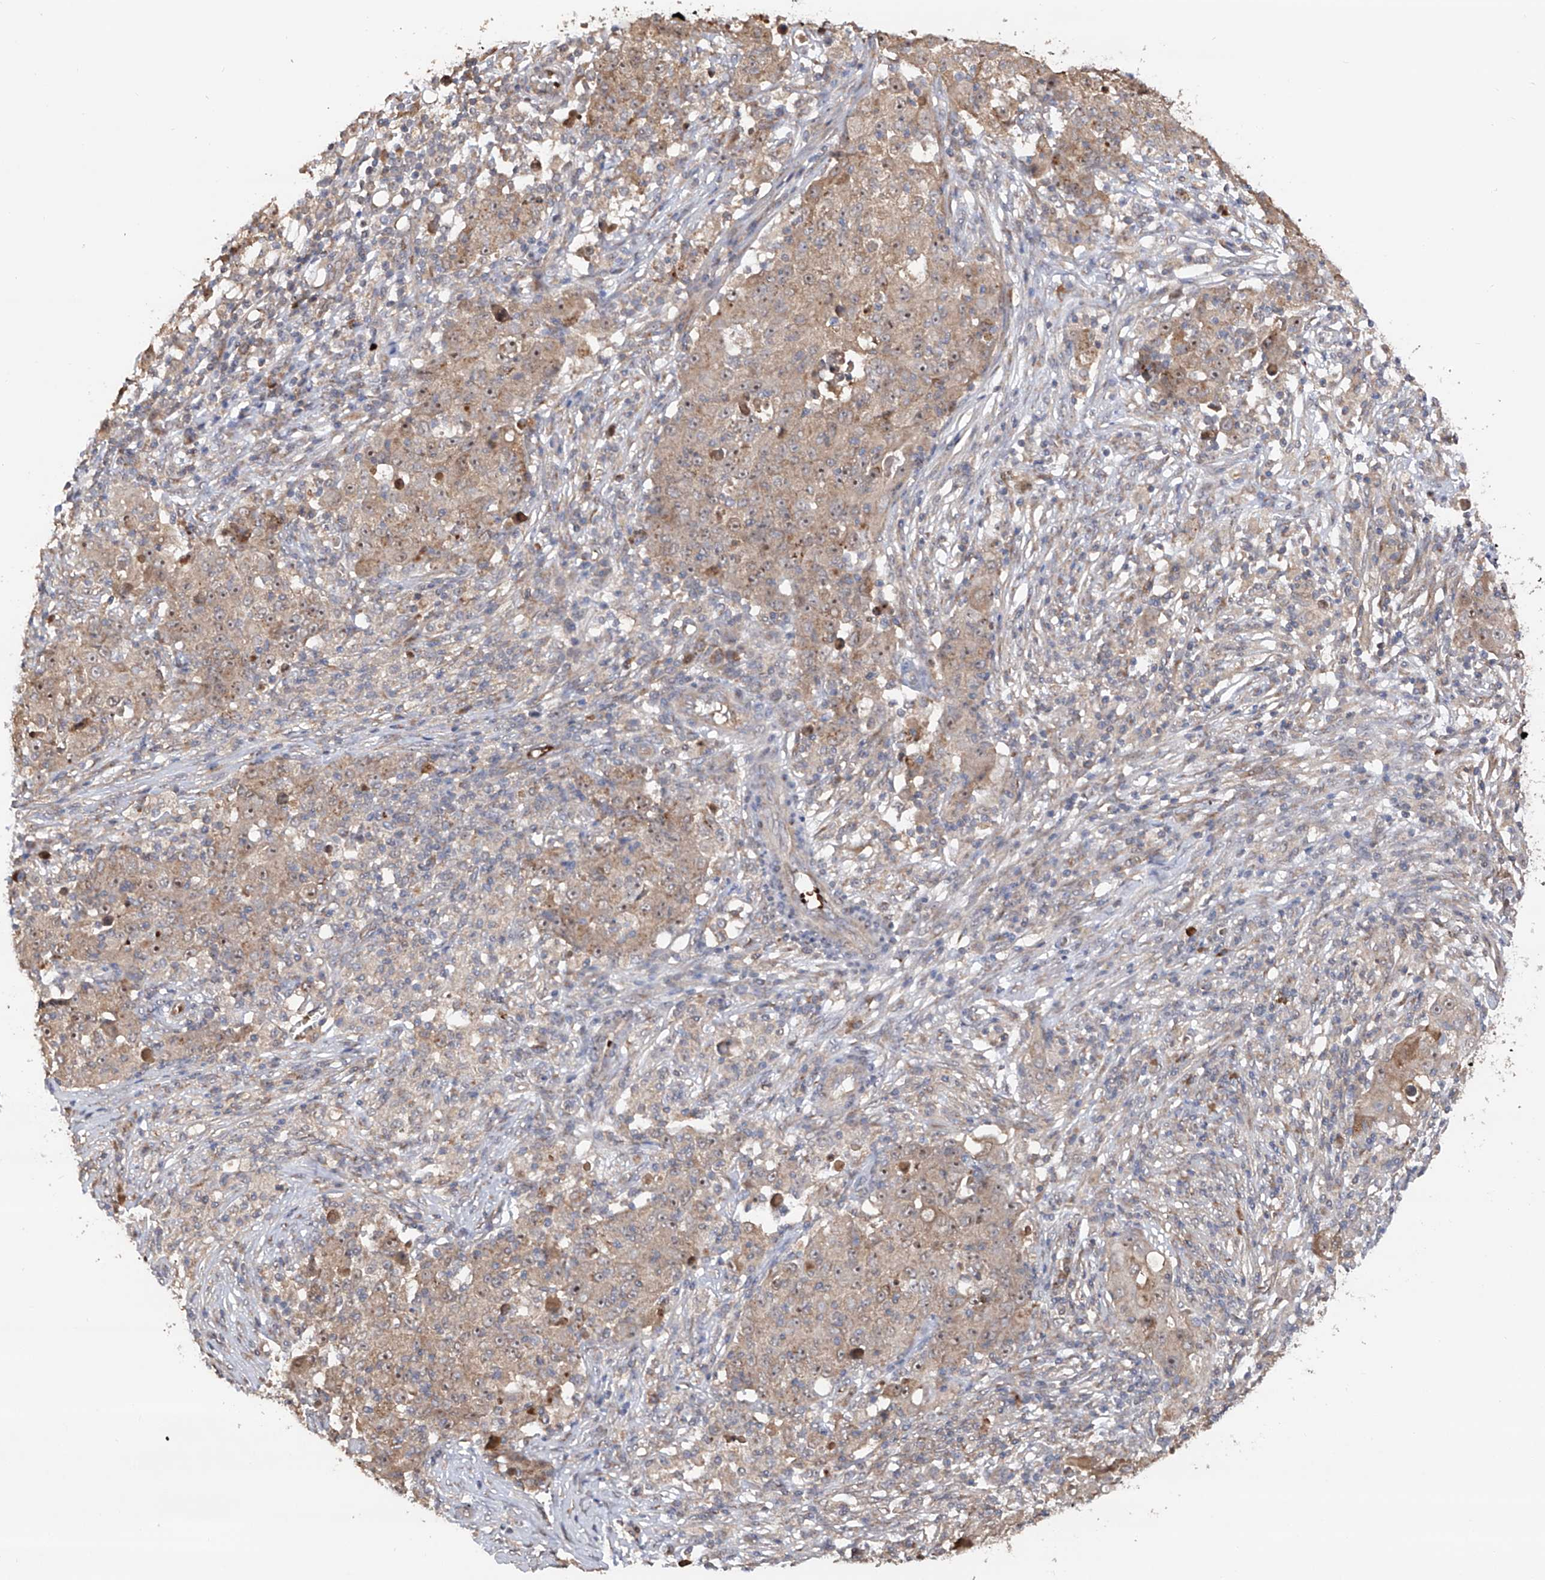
{"staining": {"intensity": "weak", "quantity": ">75%", "location": "cytoplasmic/membranous"}, "tissue": "ovarian cancer", "cell_type": "Tumor cells", "image_type": "cancer", "snomed": [{"axis": "morphology", "description": "Carcinoma, endometroid"}, {"axis": "topography", "description": "Ovary"}], "caption": "High-power microscopy captured an immunohistochemistry micrograph of endometroid carcinoma (ovarian), revealing weak cytoplasmic/membranous positivity in about >75% of tumor cells.", "gene": "EDN1", "patient": {"sex": "female", "age": 42}}